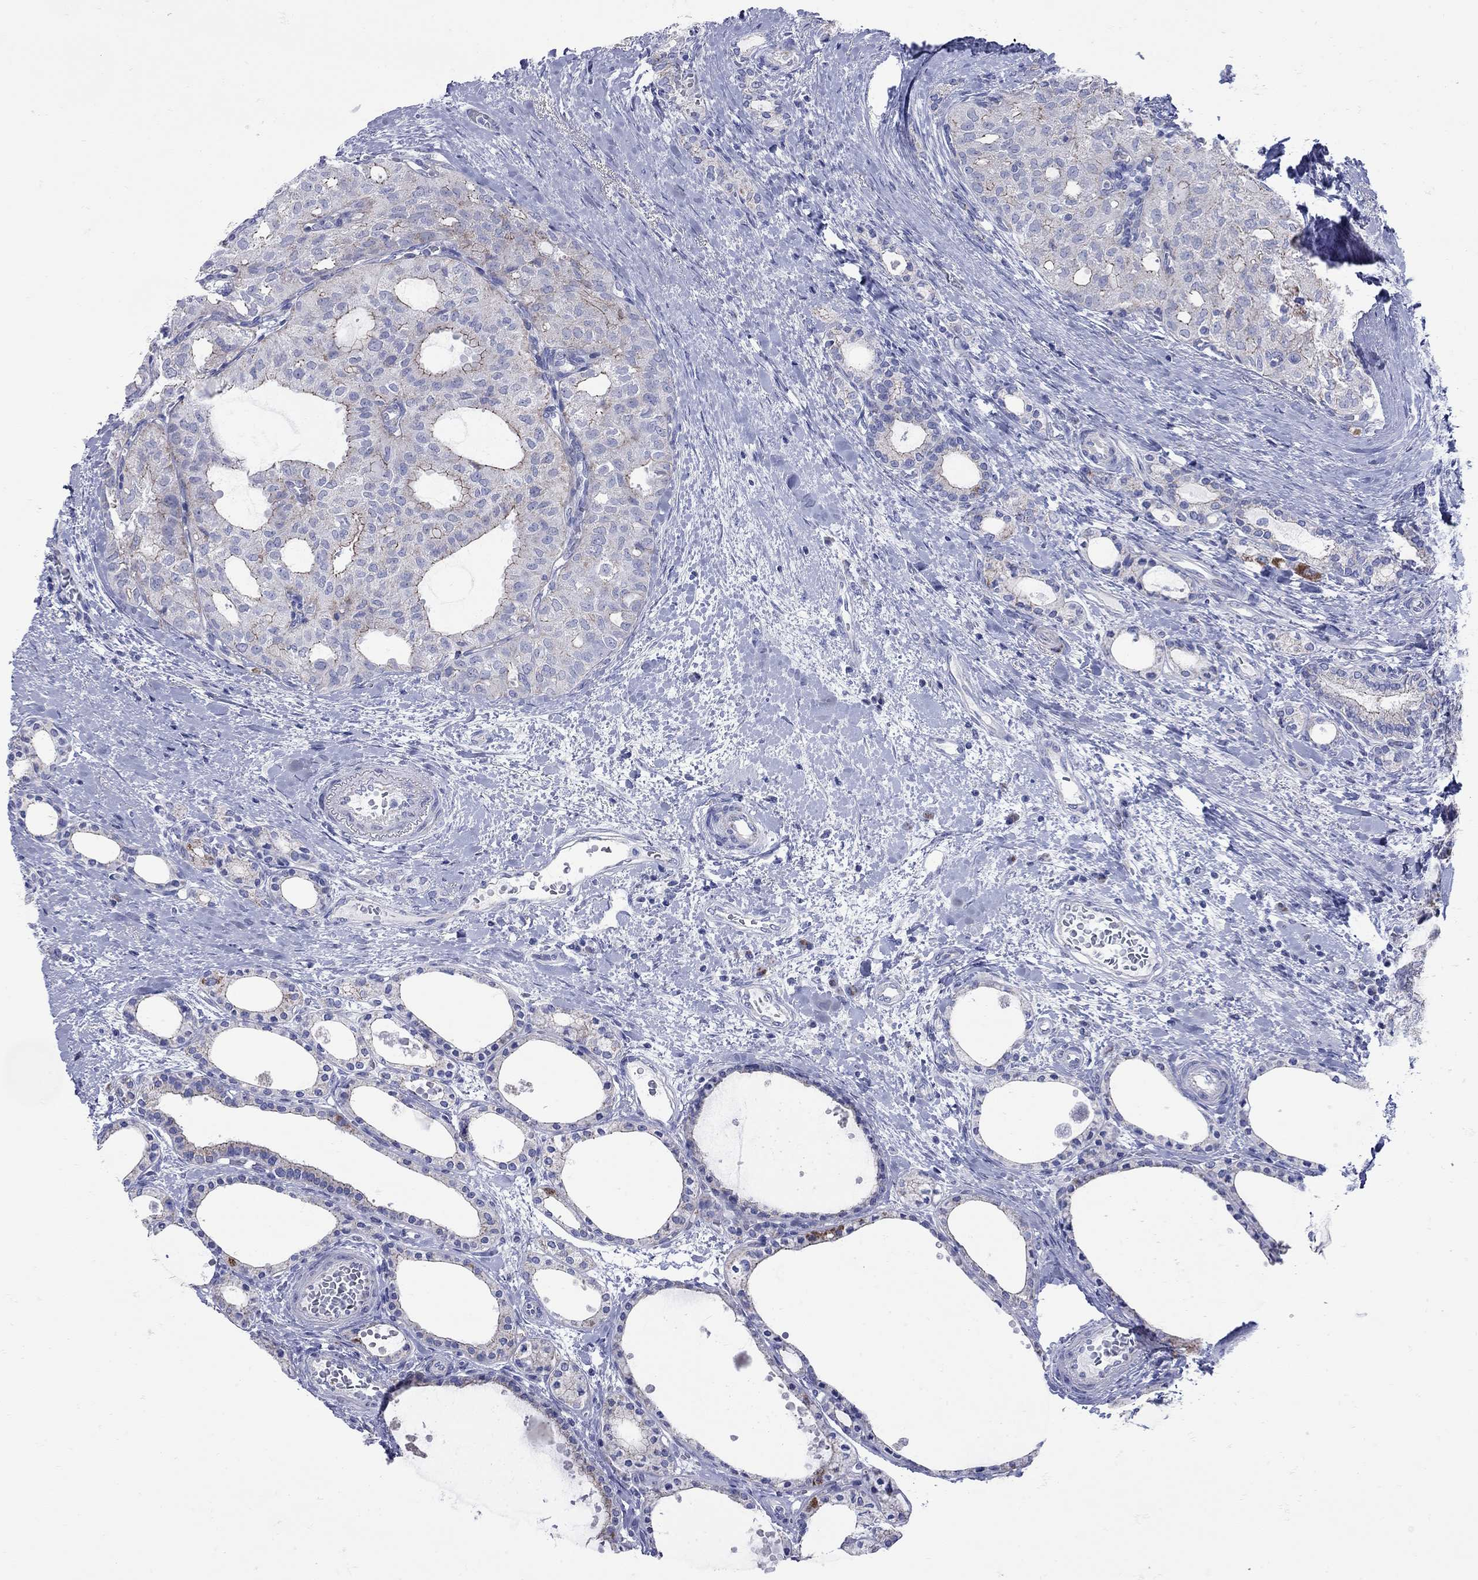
{"staining": {"intensity": "strong", "quantity": "<25%", "location": "cytoplasmic/membranous"}, "tissue": "thyroid cancer", "cell_type": "Tumor cells", "image_type": "cancer", "snomed": [{"axis": "morphology", "description": "Follicular adenoma carcinoma, NOS"}, {"axis": "topography", "description": "Thyroid gland"}], "caption": "Human thyroid follicular adenoma carcinoma stained with a brown dye exhibits strong cytoplasmic/membranous positive staining in approximately <25% of tumor cells.", "gene": "PDZD3", "patient": {"sex": "male", "age": 75}}